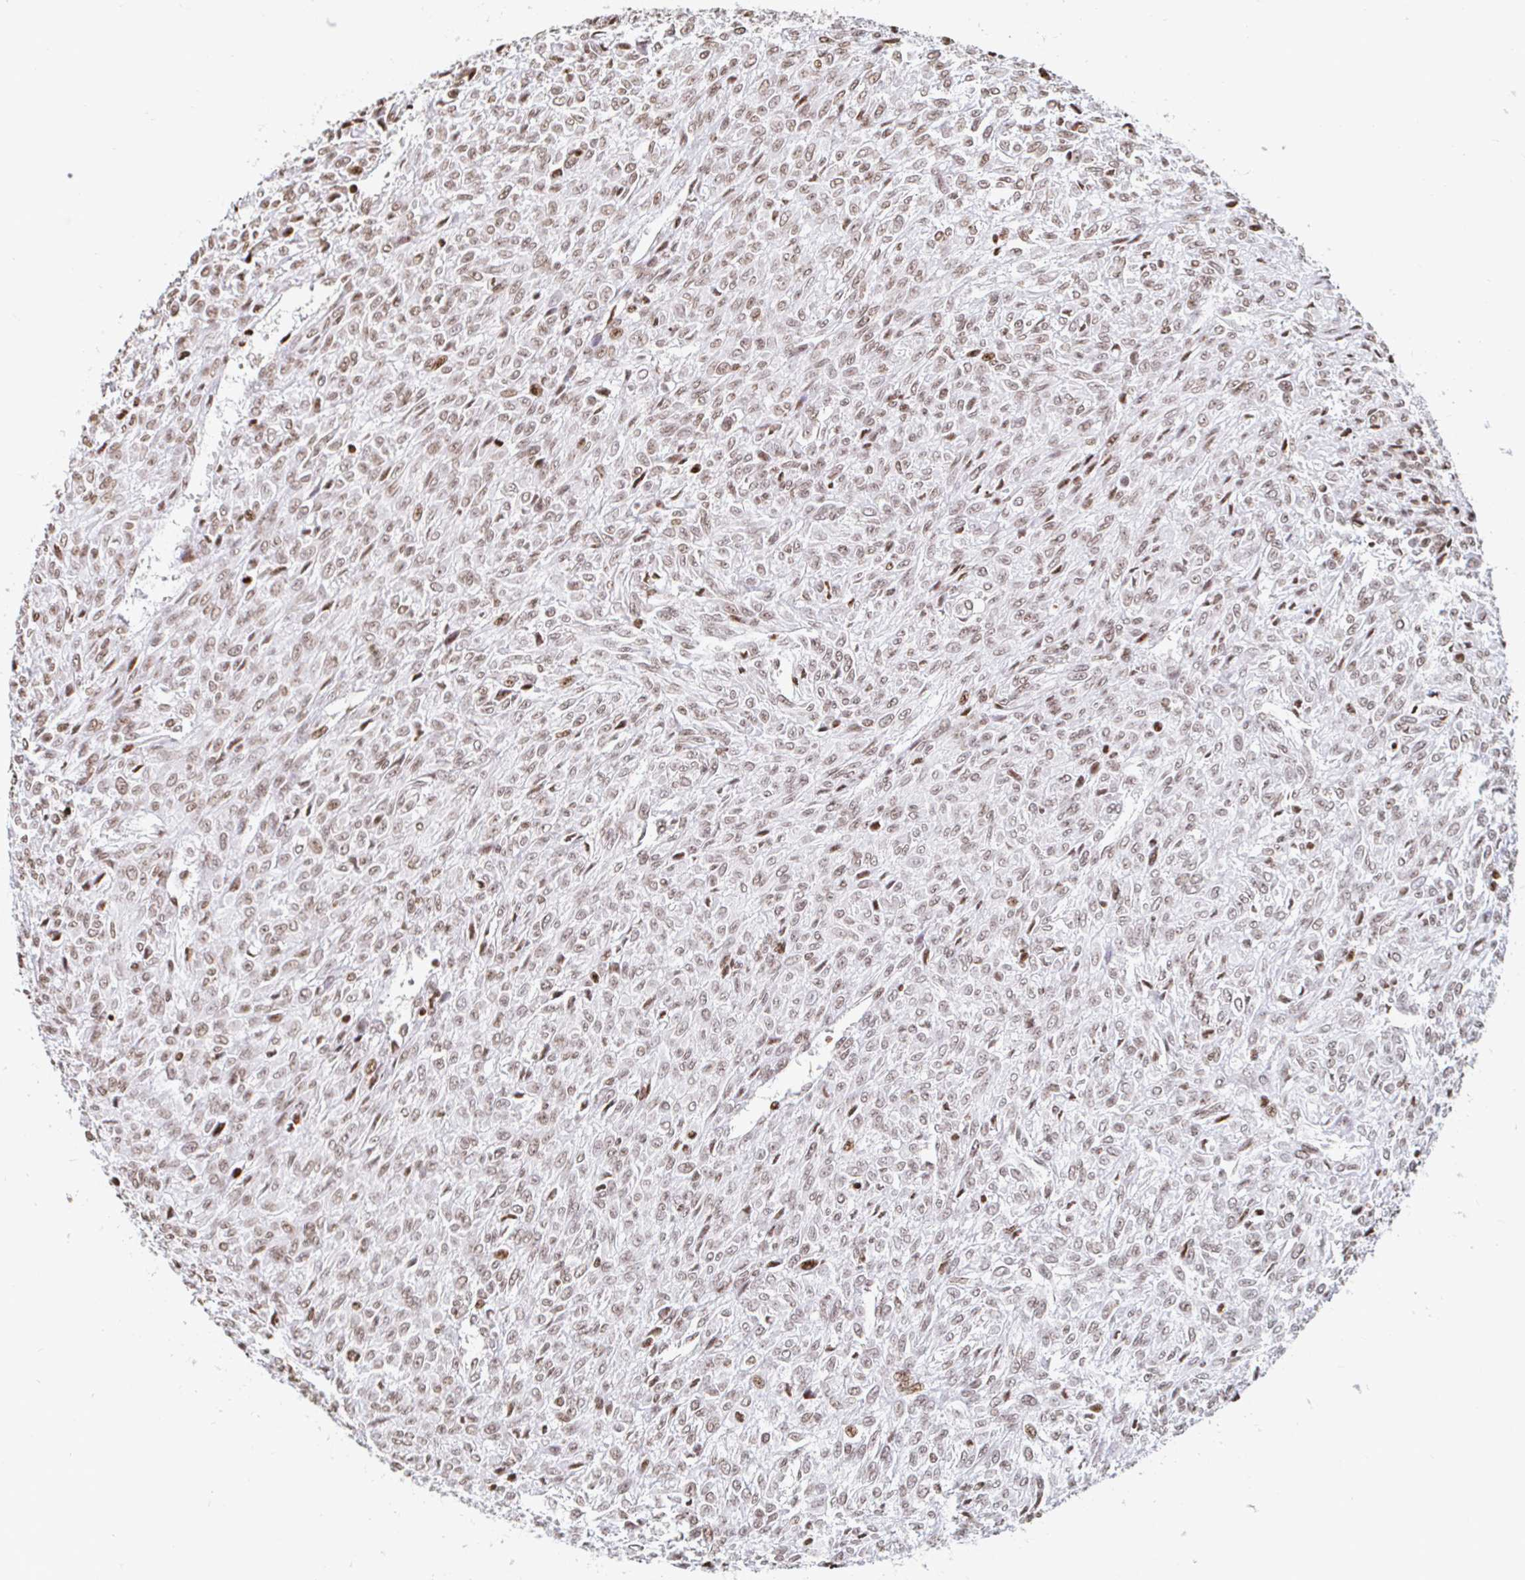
{"staining": {"intensity": "moderate", "quantity": ">75%", "location": "nuclear"}, "tissue": "renal cancer", "cell_type": "Tumor cells", "image_type": "cancer", "snomed": [{"axis": "morphology", "description": "Adenocarcinoma, NOS"}, {"axis": "topography", "description": "Kidney"}], "caption": "Immunohistochemistry (IHC) staining of renal cancer, which demonstrates medium levels of moderate nuclear expression in about >75% of tumor cells indicating moderate nuclear protein expression. The staining was performed using DAB (3,3'-diaminobenzidine) (brown) for protein detection and nuclei were counterstained in hematoxylin (blue).", "gene": "HOXC10", "patient": {"sex": "male", "age": 58}}